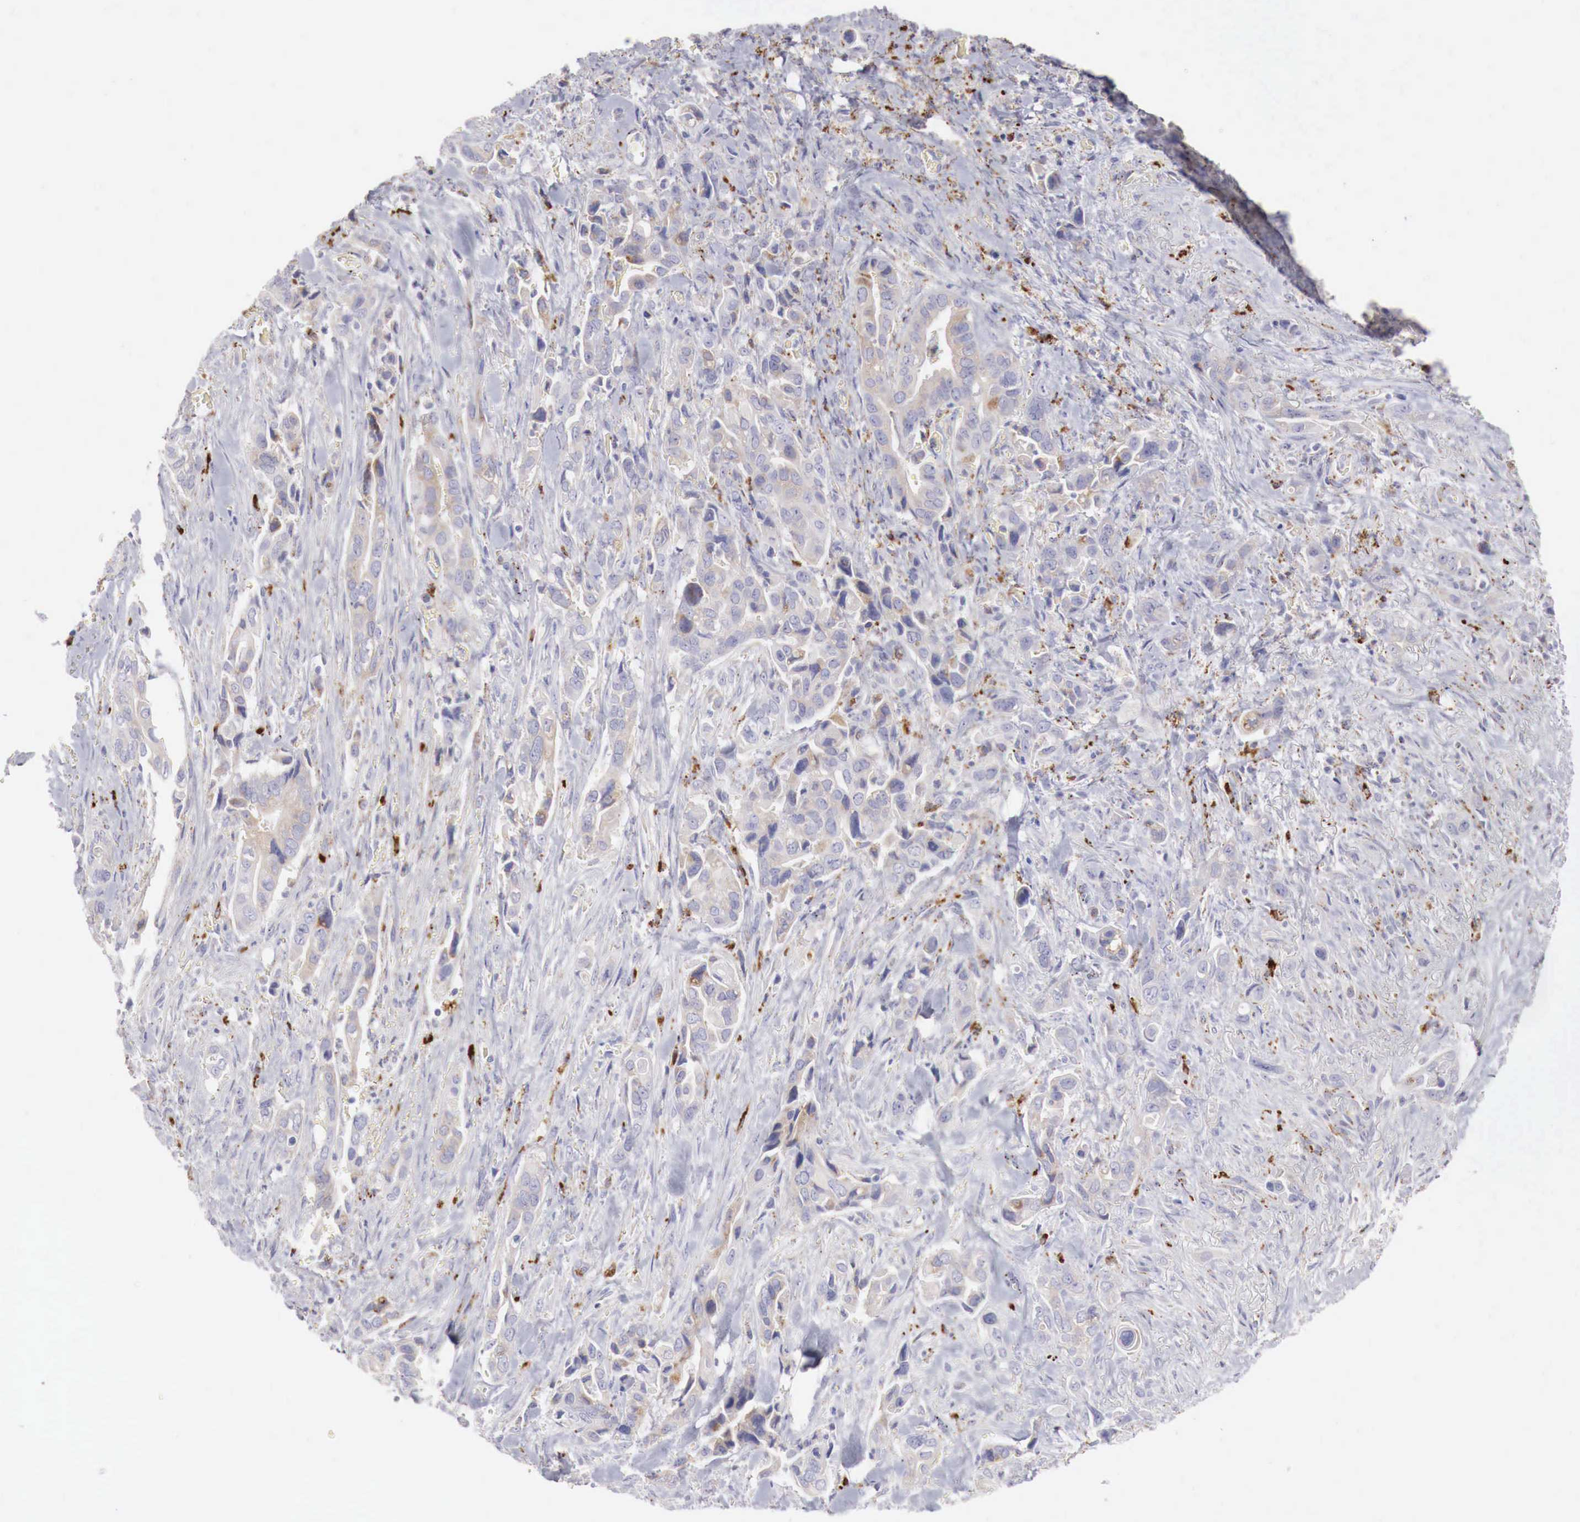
{"staining": {"intensity": "weak", "quantity": "25%-75%", "location": "cytoplasmic/membranous"}, "tissue": "pancreatic cancer", "cell_type": "Tumor cells", "image_type": "cancer", "snomed": [{"axis": "morphology", "description": "Adenocarcinoma, NOS"}, {"axis": "topography", "description": "Pancreas"}], "caption": "Immunohistochemistry (IHC) of pancreatic cancer (adenocarcinoma) exhibits low levels of weak cytoplasmic/membranous expression in about 25%-75% of tumor cells.", "gene": "GLA", "patient": {"sex": "male", "age": 69}}